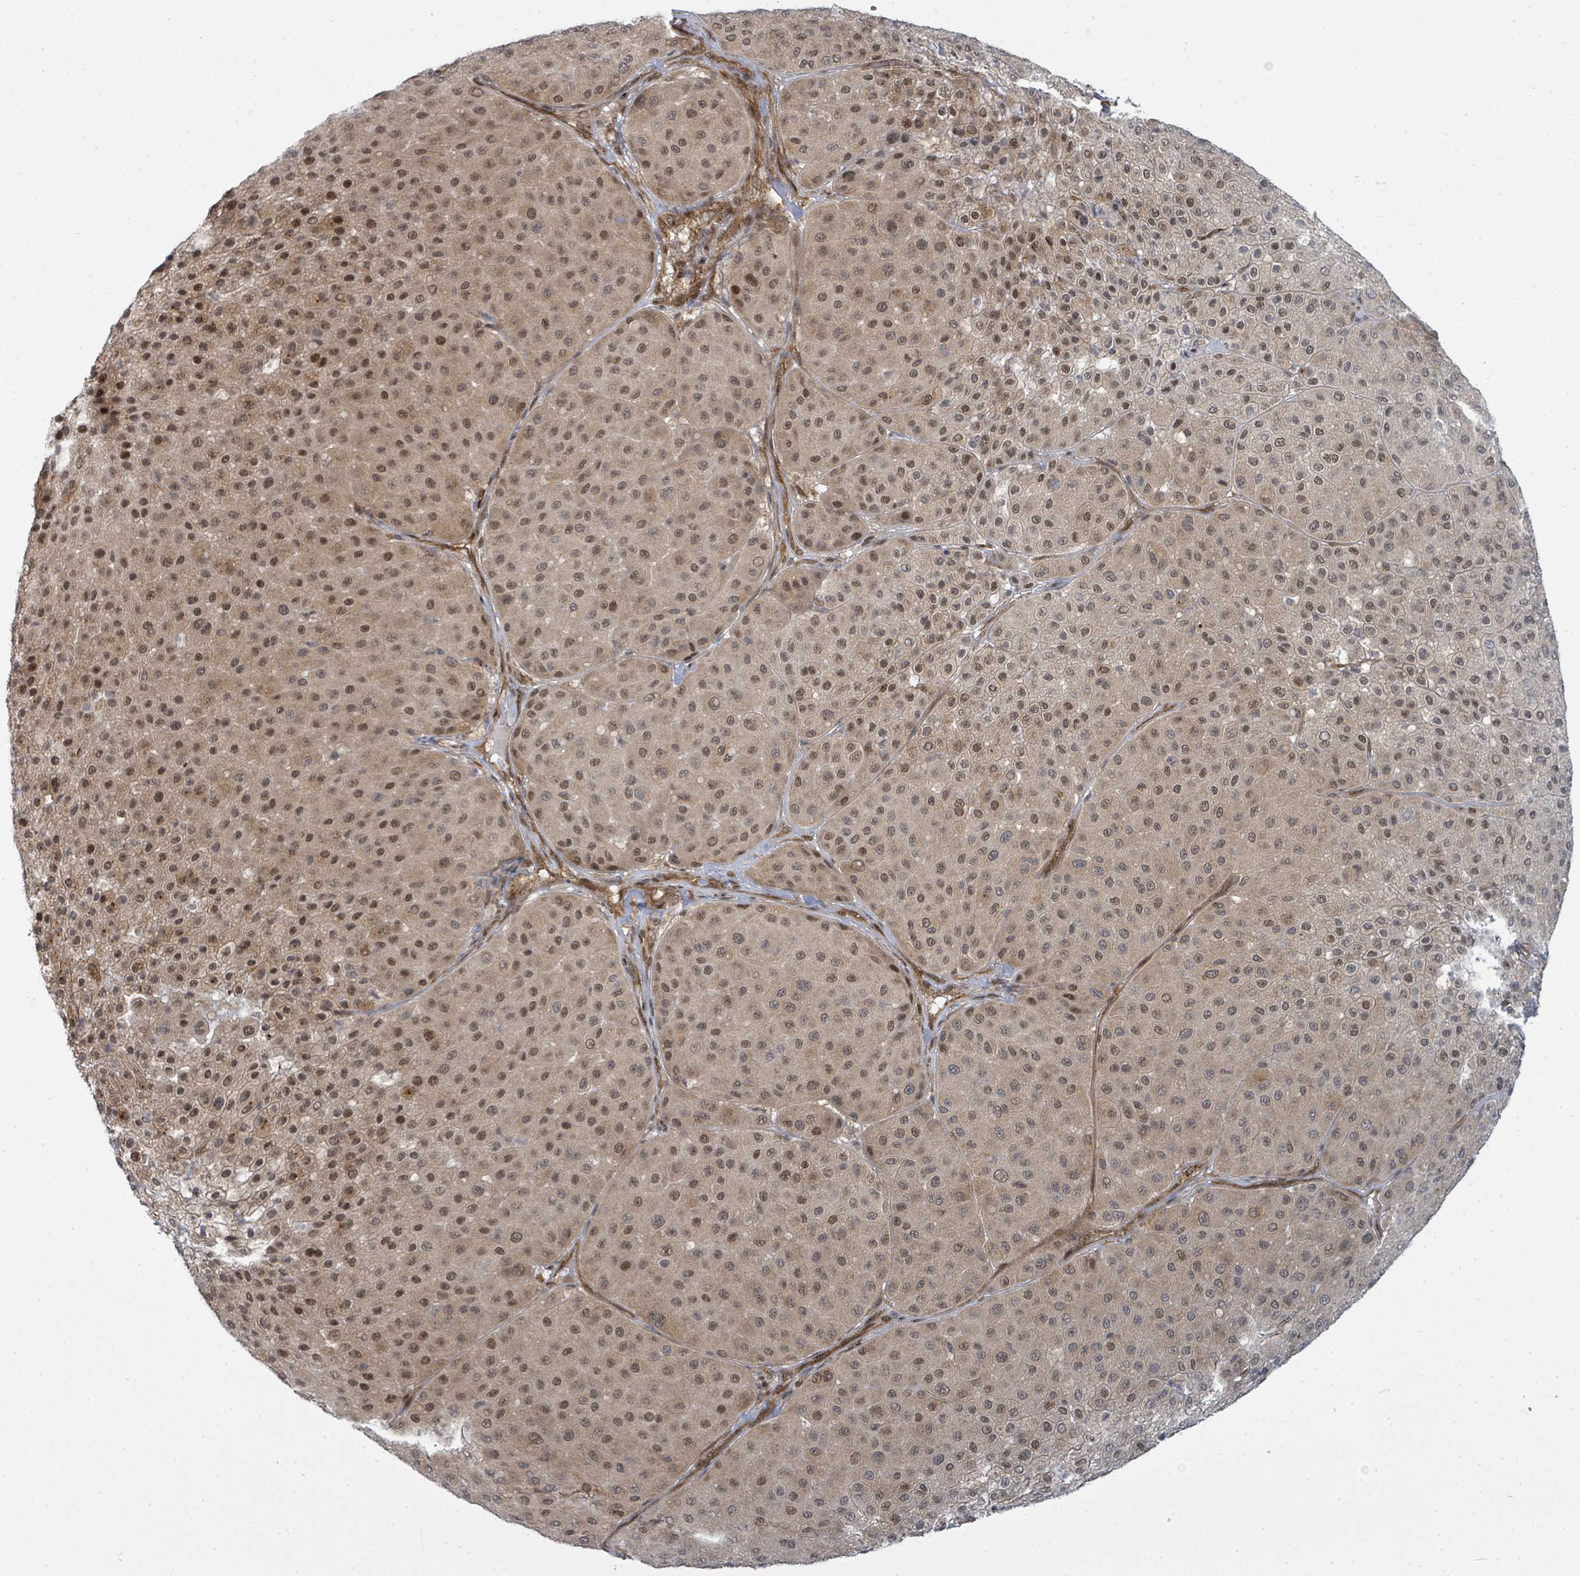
{"staining": {"intensity": "moderate", "quantity": ">75%", "location": "cytoplasmic/membranous,nuclear"}, "tissue": "melanoma", "cell_type": "Tumor cells", "image_type": "cancer", "snomed": [{"axis": "morphology", "description": "Malignant melanoma, Metastatic site"}, {"axis": "topography", "description": "Smooth muscle"}], "caption": "IHC histopathology image of human malignant melanoma (metastatic site) stained for a protein (brown), which displays medium levels of moderate cytoplasmic/membranous and nuclear positivity in about >75% of tumor cells.", "gene": "PSMG2", "patient": {"sex": "male", "age": 41}}